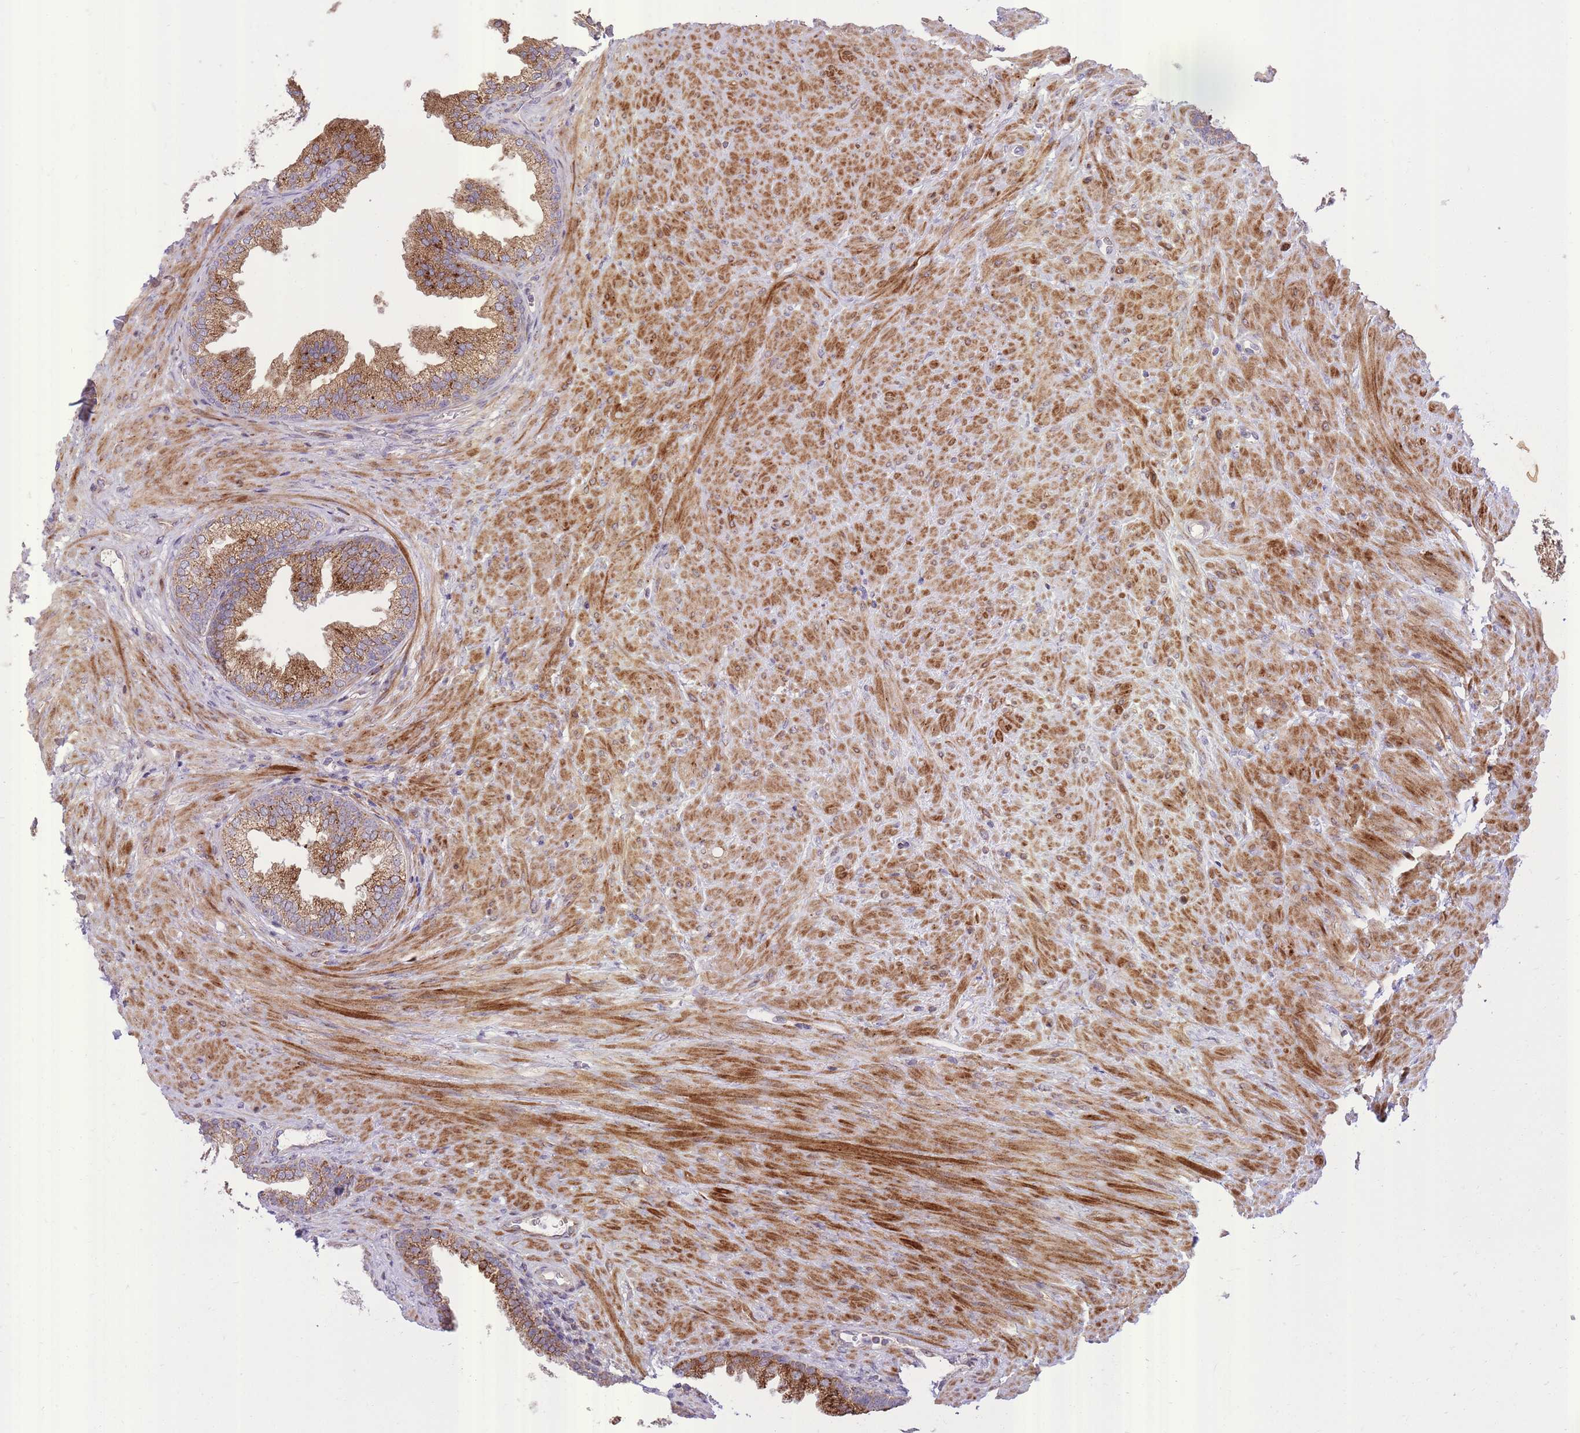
{"staining": {"intensity": "moderate", "quantity": ">75%", "location": "cytoplasmic/membranous"}, "tissue": "prostate", "cell_type": "Glandular cells", "image_type": "normal", "snomed": [{"axis": "morphology", "description": "Normal tissue, NOS"}, {"axis": "topography", "description": "Prostate"}], "caption": "Human prostate stained for a protein (brown) reveals moderate cytoplasmic/membranous positive expression in approximately >75% of glandular cells.", "gene": "SLC4A4", "patient": {"sex": "male", "age": 76}}